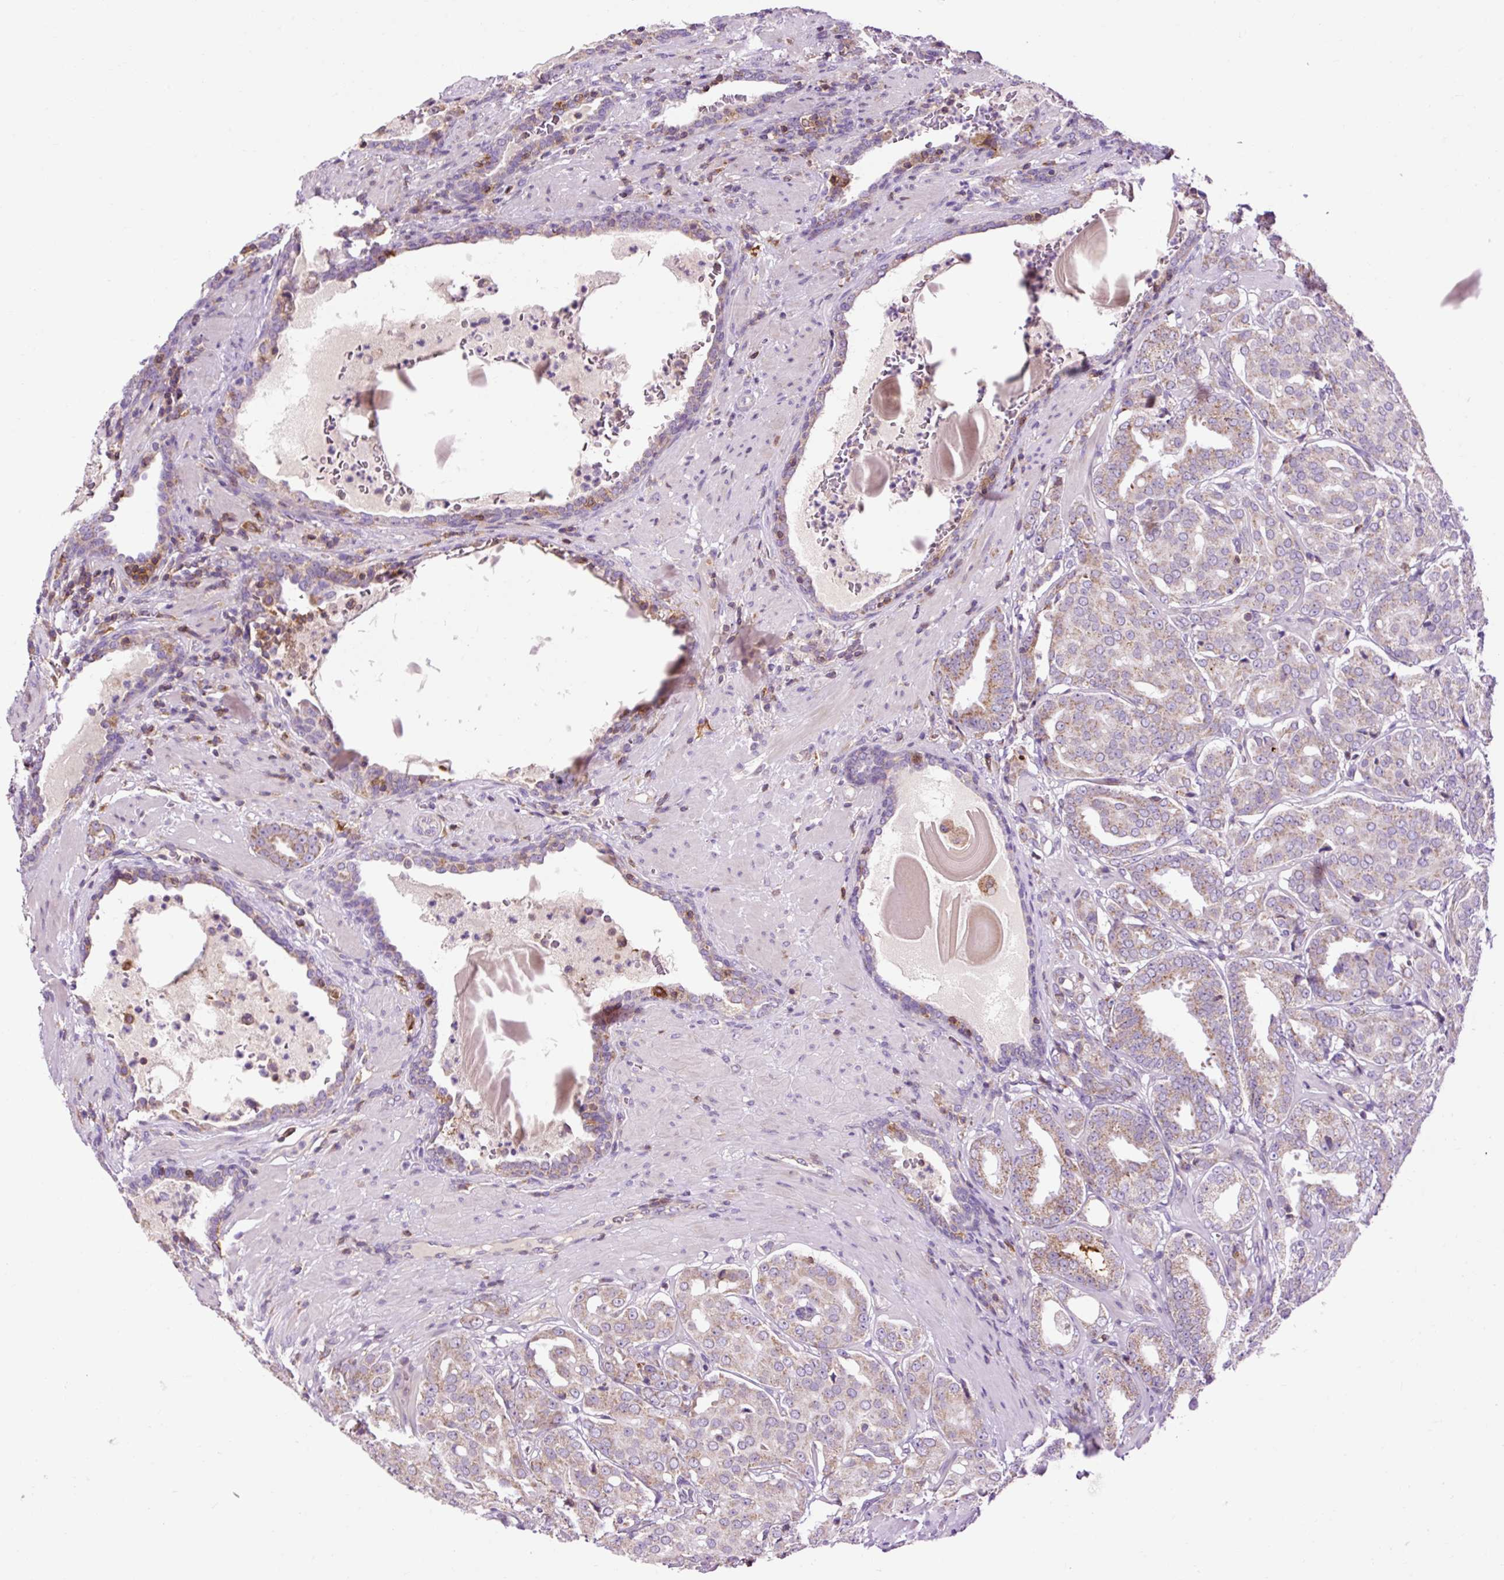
{"staining": {"intensity": "weak", "quantity": "25%-75%", "location": "cytoplasmic/membranous"}, "tissue": "prostate cancer", "cell_type": "Tumor cells", "image_type": "cancer", "snomed": [{"axis": "morphology", "description": "Adenocarcinoma, High grade"}, {"axis": "topography", "description": "Prostate"}], "caption": "A low amount of weak cytoplasmic/membranous positivity is seen in about 25%-75% of tumor cells in prostate high-grade adenocarcinoma tissue.", "gene": "CD83", "patient": {"sex": "male", "age": 68}}